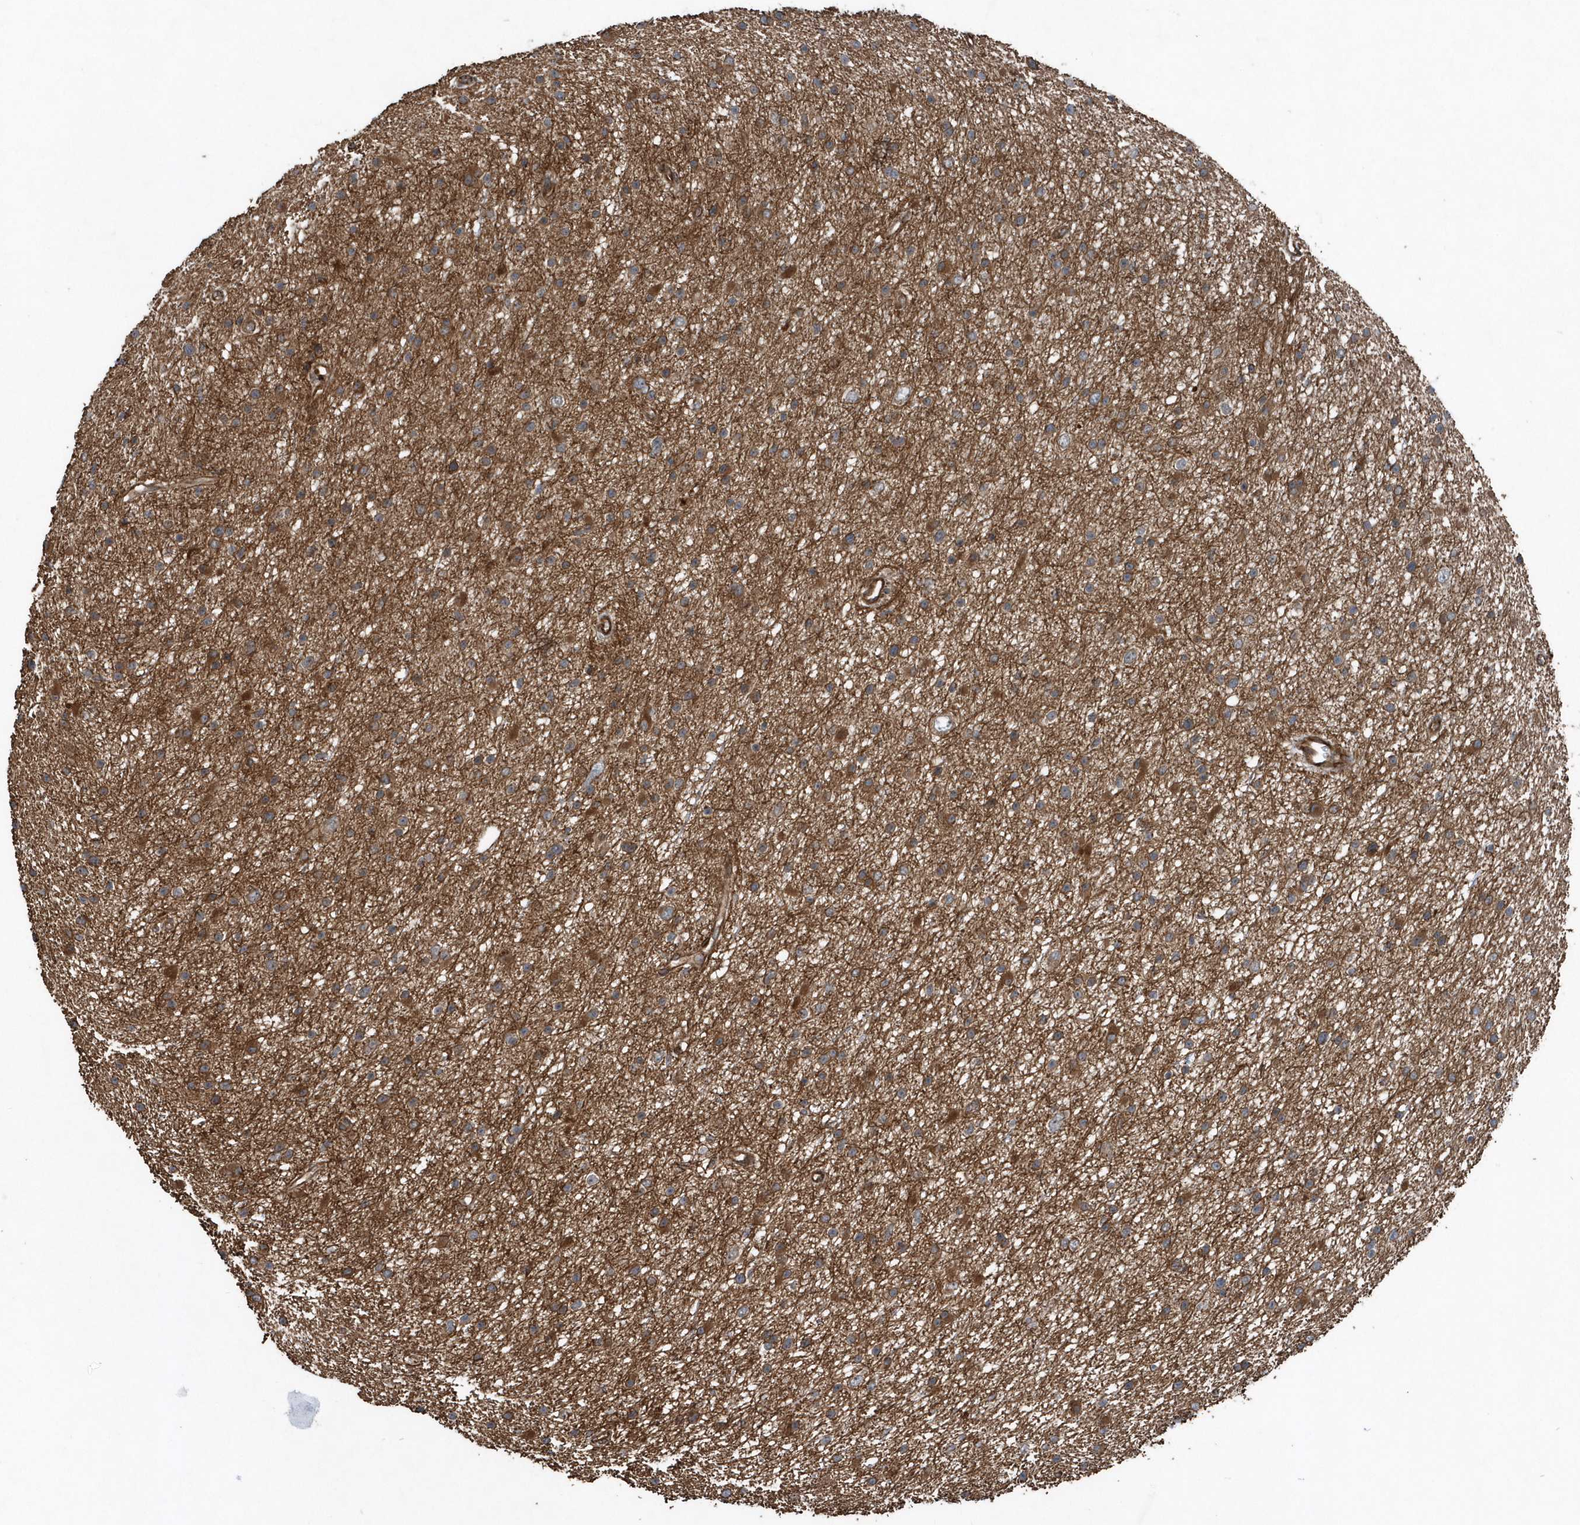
{"staining": {"intensity": "moderate", "quantity": "25%-75%", "location": "cytoplasmic/membranous"}, "tissue": "glioma", "cell_type": "Tumor cells", "image_type": "cancer", "snomed": [{"axis": "morphology", "description": "Glioma, malignant, Low grade"}, {"axis": "topography", "description": "Cerebral cortex"}], "caption": "Protein staining reveals moderate cytoplasmic/membranous positivity in approximately 25%-75% of tumor cells in glioma.", "gene": "MCC", "patient": {"sex": "female", "age": 39}}